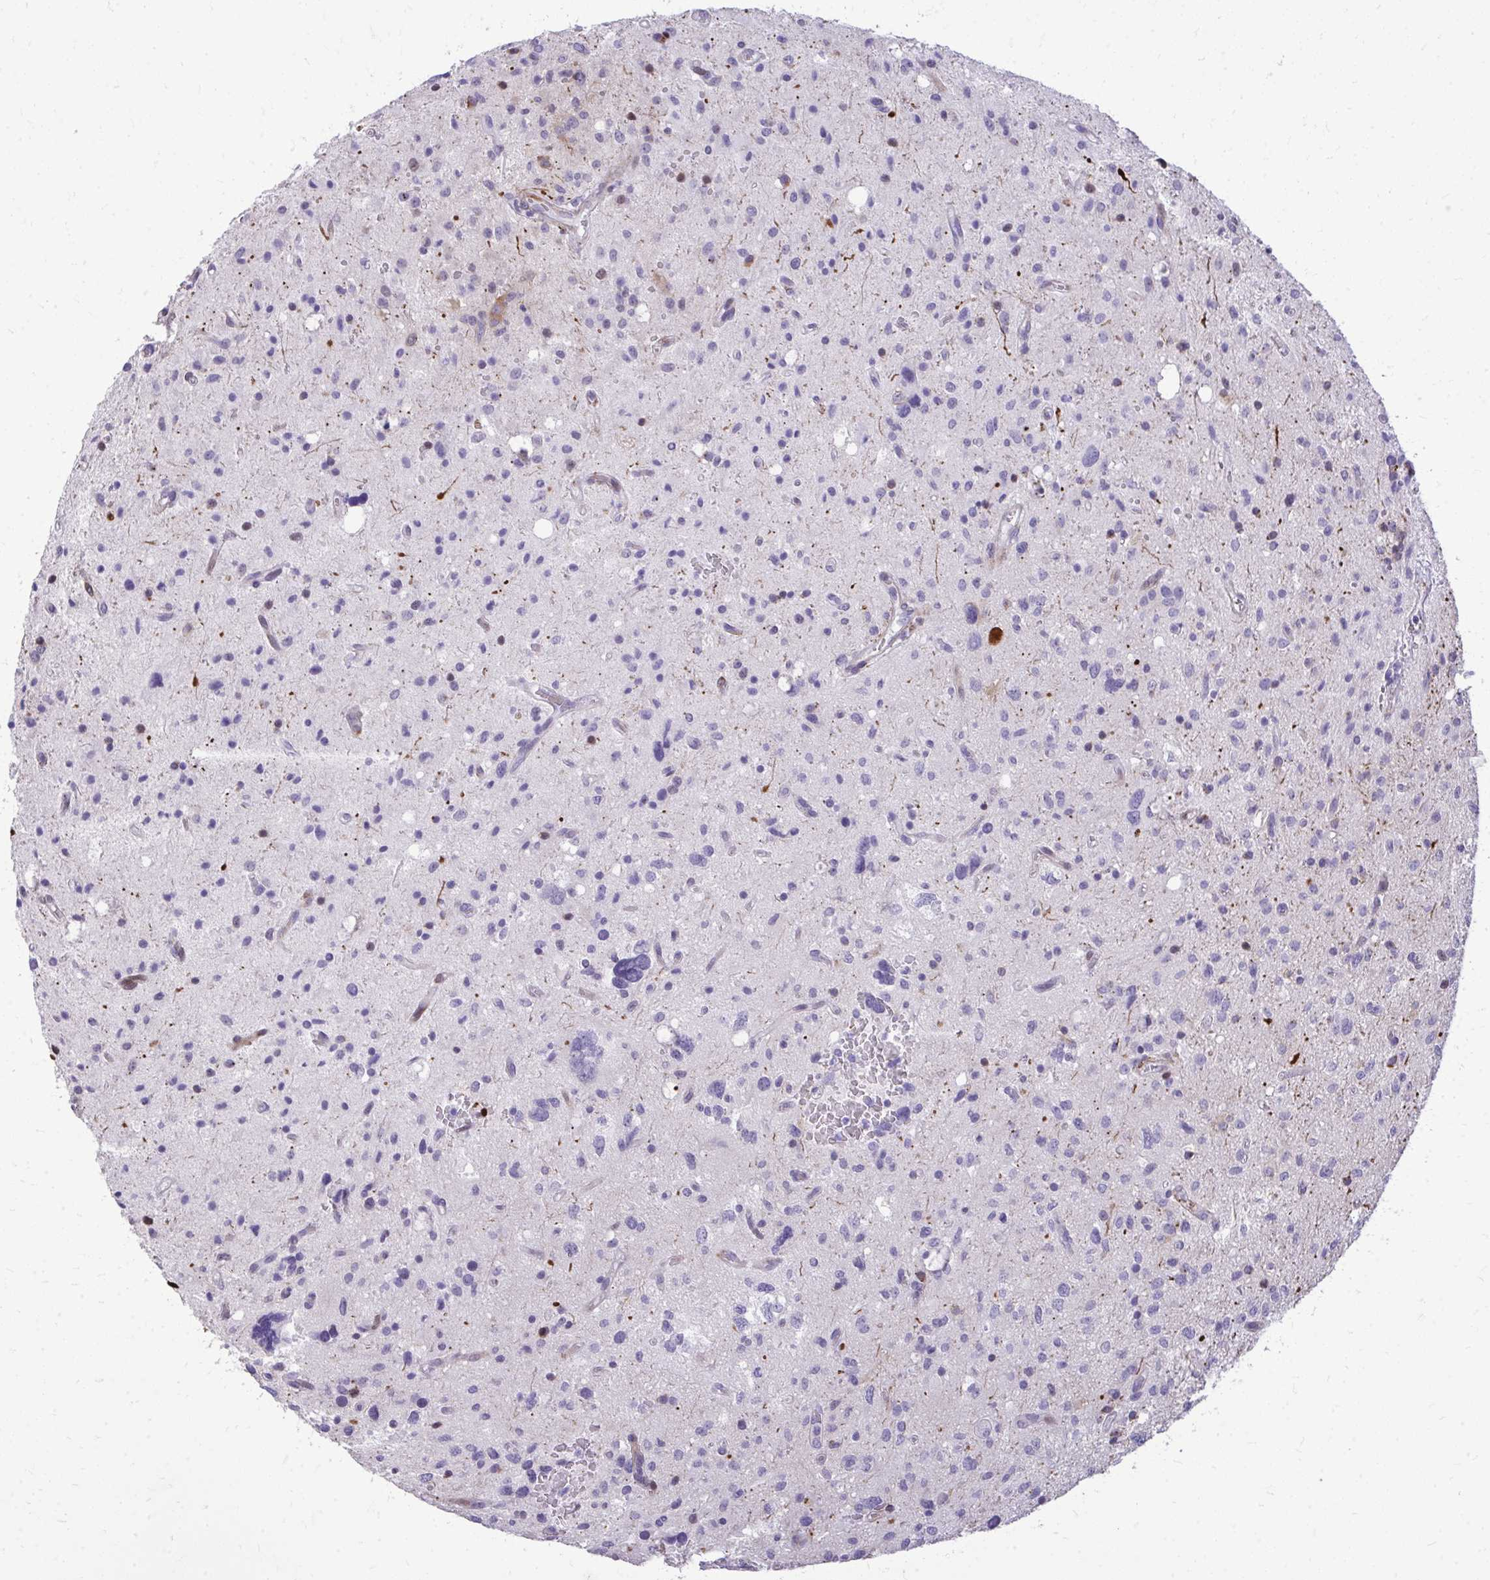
{"staining": {"intensity": "negative", "quantity": "none", "location": "none"}, "tissue": "glioma", "cell_type": "Tumor cells", "image_type": "cancer", "snomed": [{"axis": "morphology", "description": "Glioma, malignant, Low grade"}, {"axis": "topography", "description": "Brain"}], "caption": "IHC image of human glioma stained for a protein (brown), which demonstrates no positivity in tumor cells.", "gene": "DLX4", "patient": {"sex": "female", "age": 58}}